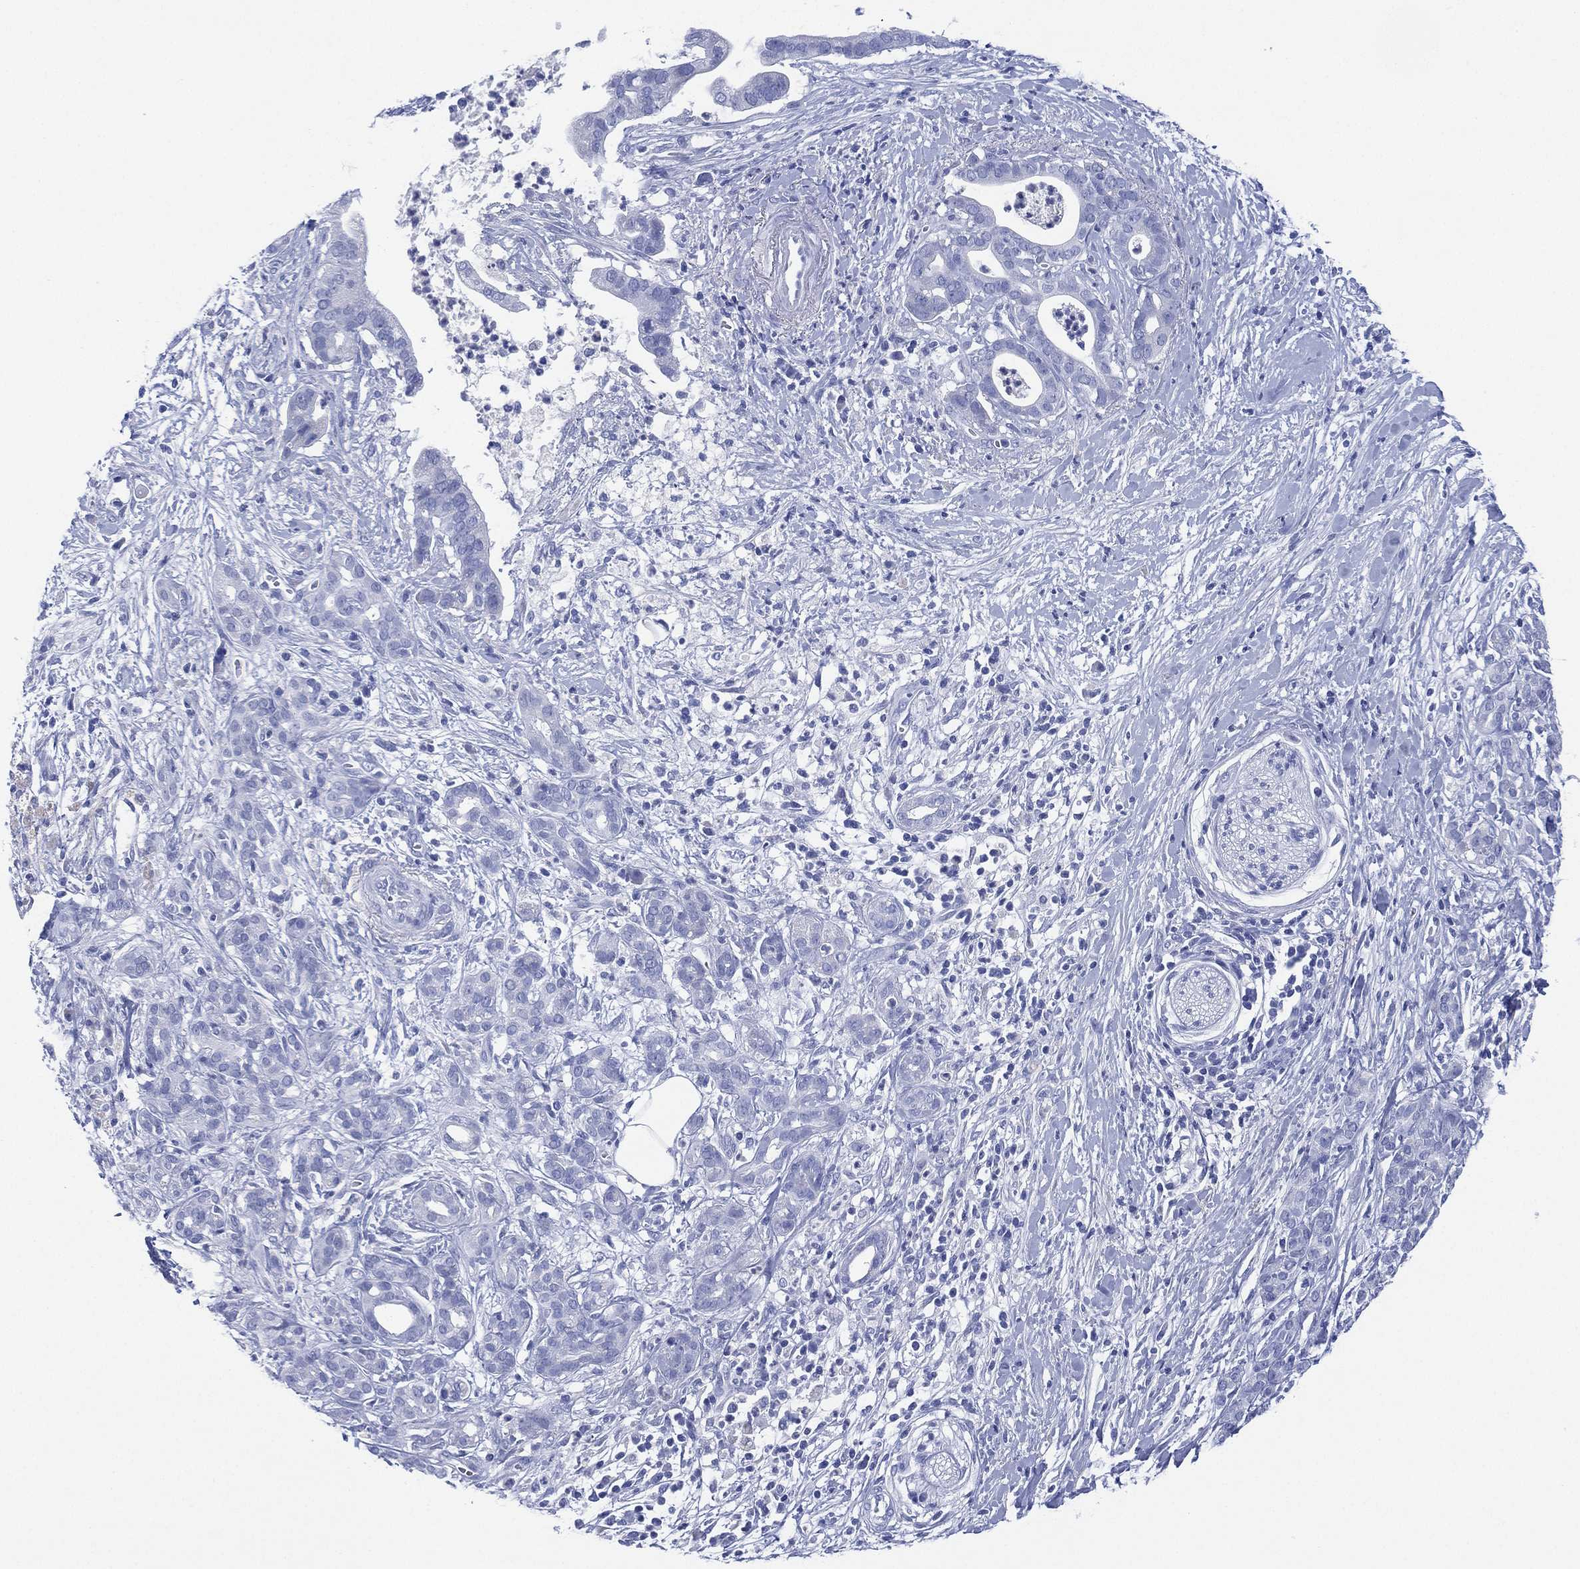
{"staining": {"intensity": "negative", "quantity": "none", "location": "none"}, "tissue": "pancreatic cancer", "cell_type": "Tumor cells", "image_type": "cancer", "snomed": [{"axis": "morphology", "description": "Adenocarcinoma, NOS"}, {"axis": "topography", "description": "Pancreas"}], "caption": "Tumor cells show no significant protein expression in pancreatic cancer.", "gene": "SLC9C2", "patient": {"sex": "male", "age": 61}}